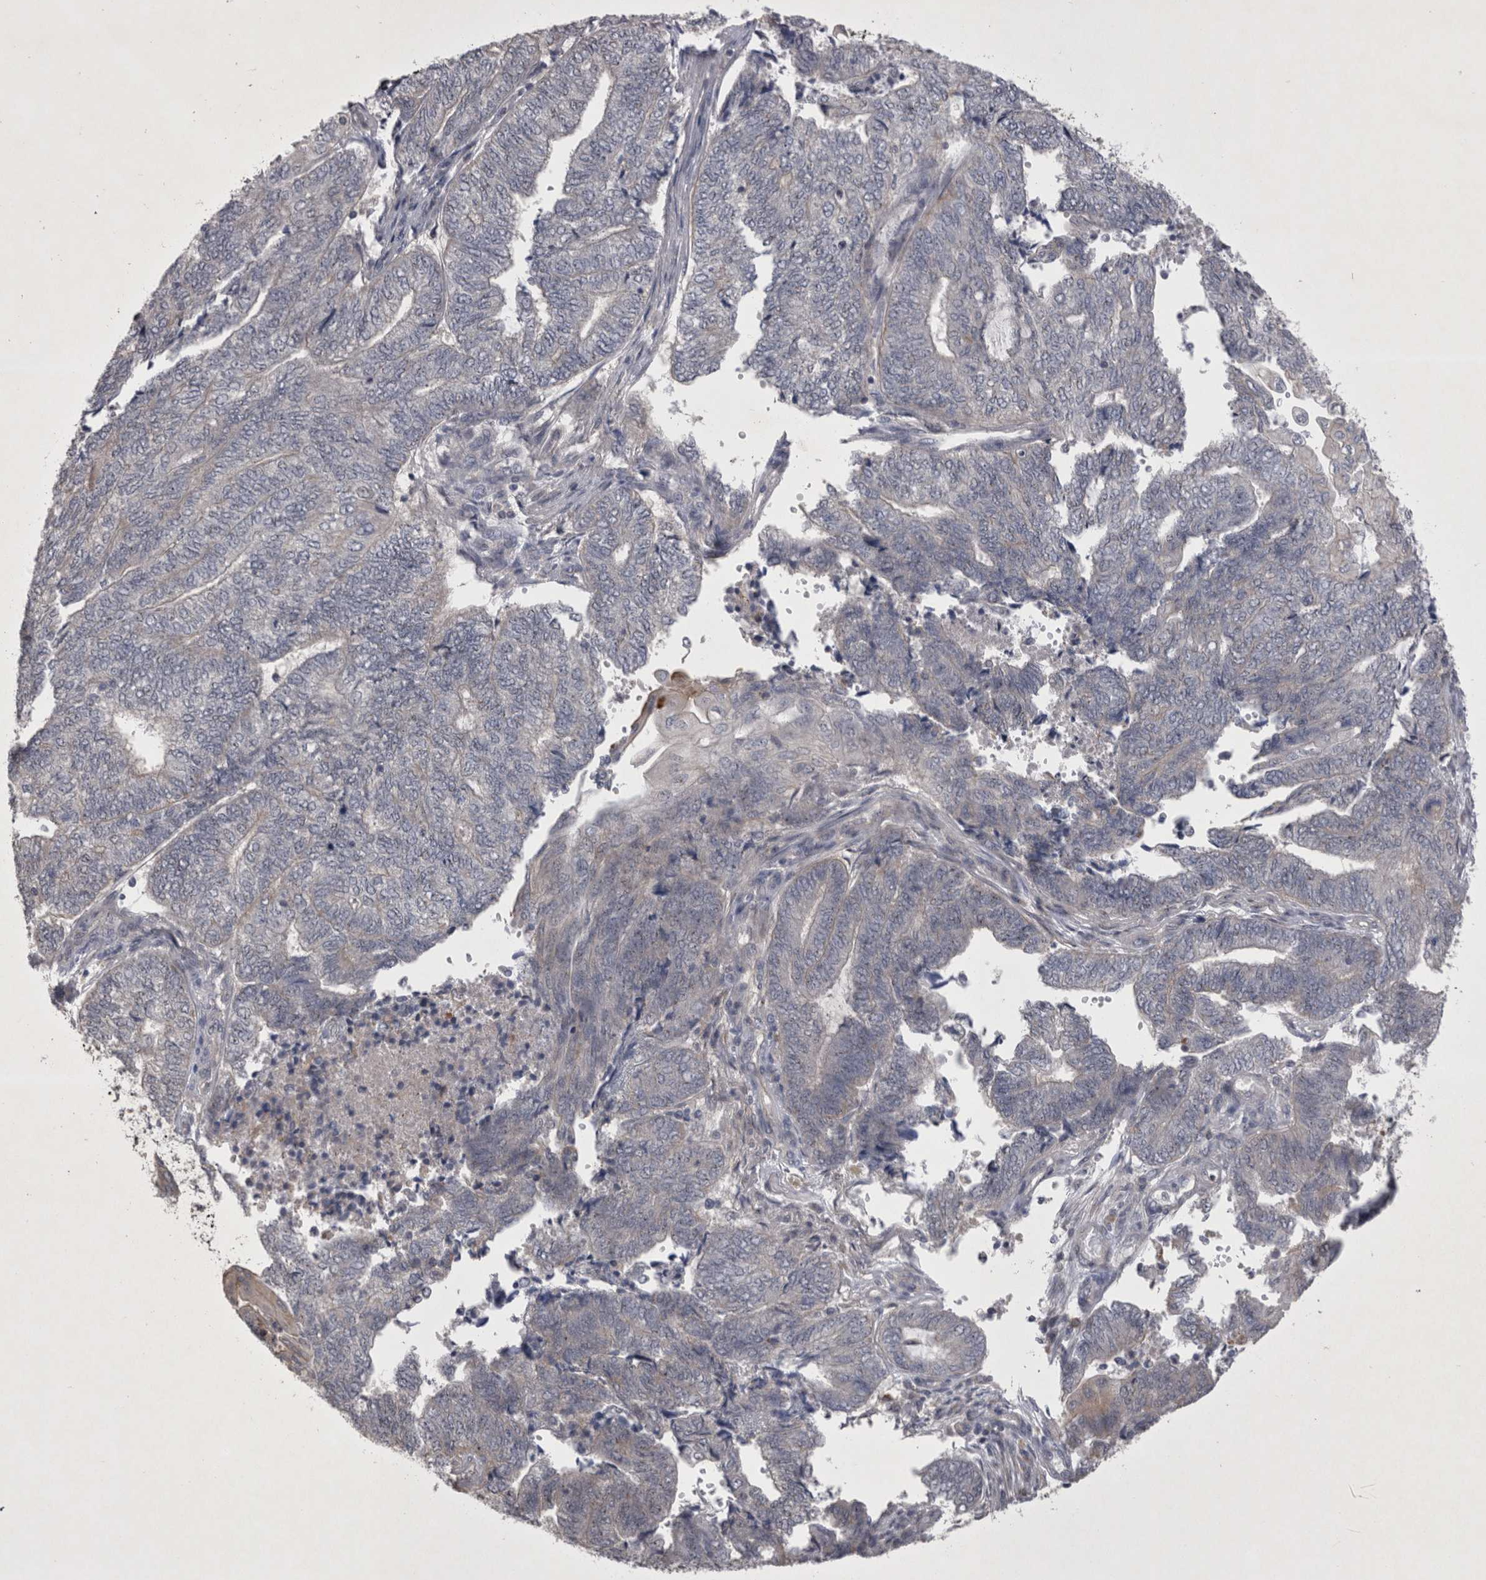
{"staining": {"intensity": "negative", "quantity": "none", "location": "none"}, "tissue": "endometrial cancer", "cell_type": "Tumor cells", "image_type": "cancer", "snomed": [{"axis": "morphology", "description": "Adenocarcinoma, NOS"}, {"axis": "topography", "description": "Uterus"}, {"axis": "topography", "description": "Endometrium"}], "caption": "Endometrial adenocarcinoma was stained to show a protein in brown. There is no significant positivity in tumor cells.", "gene": "CTBS", "patient": {"sex": "female", "age": 70}}